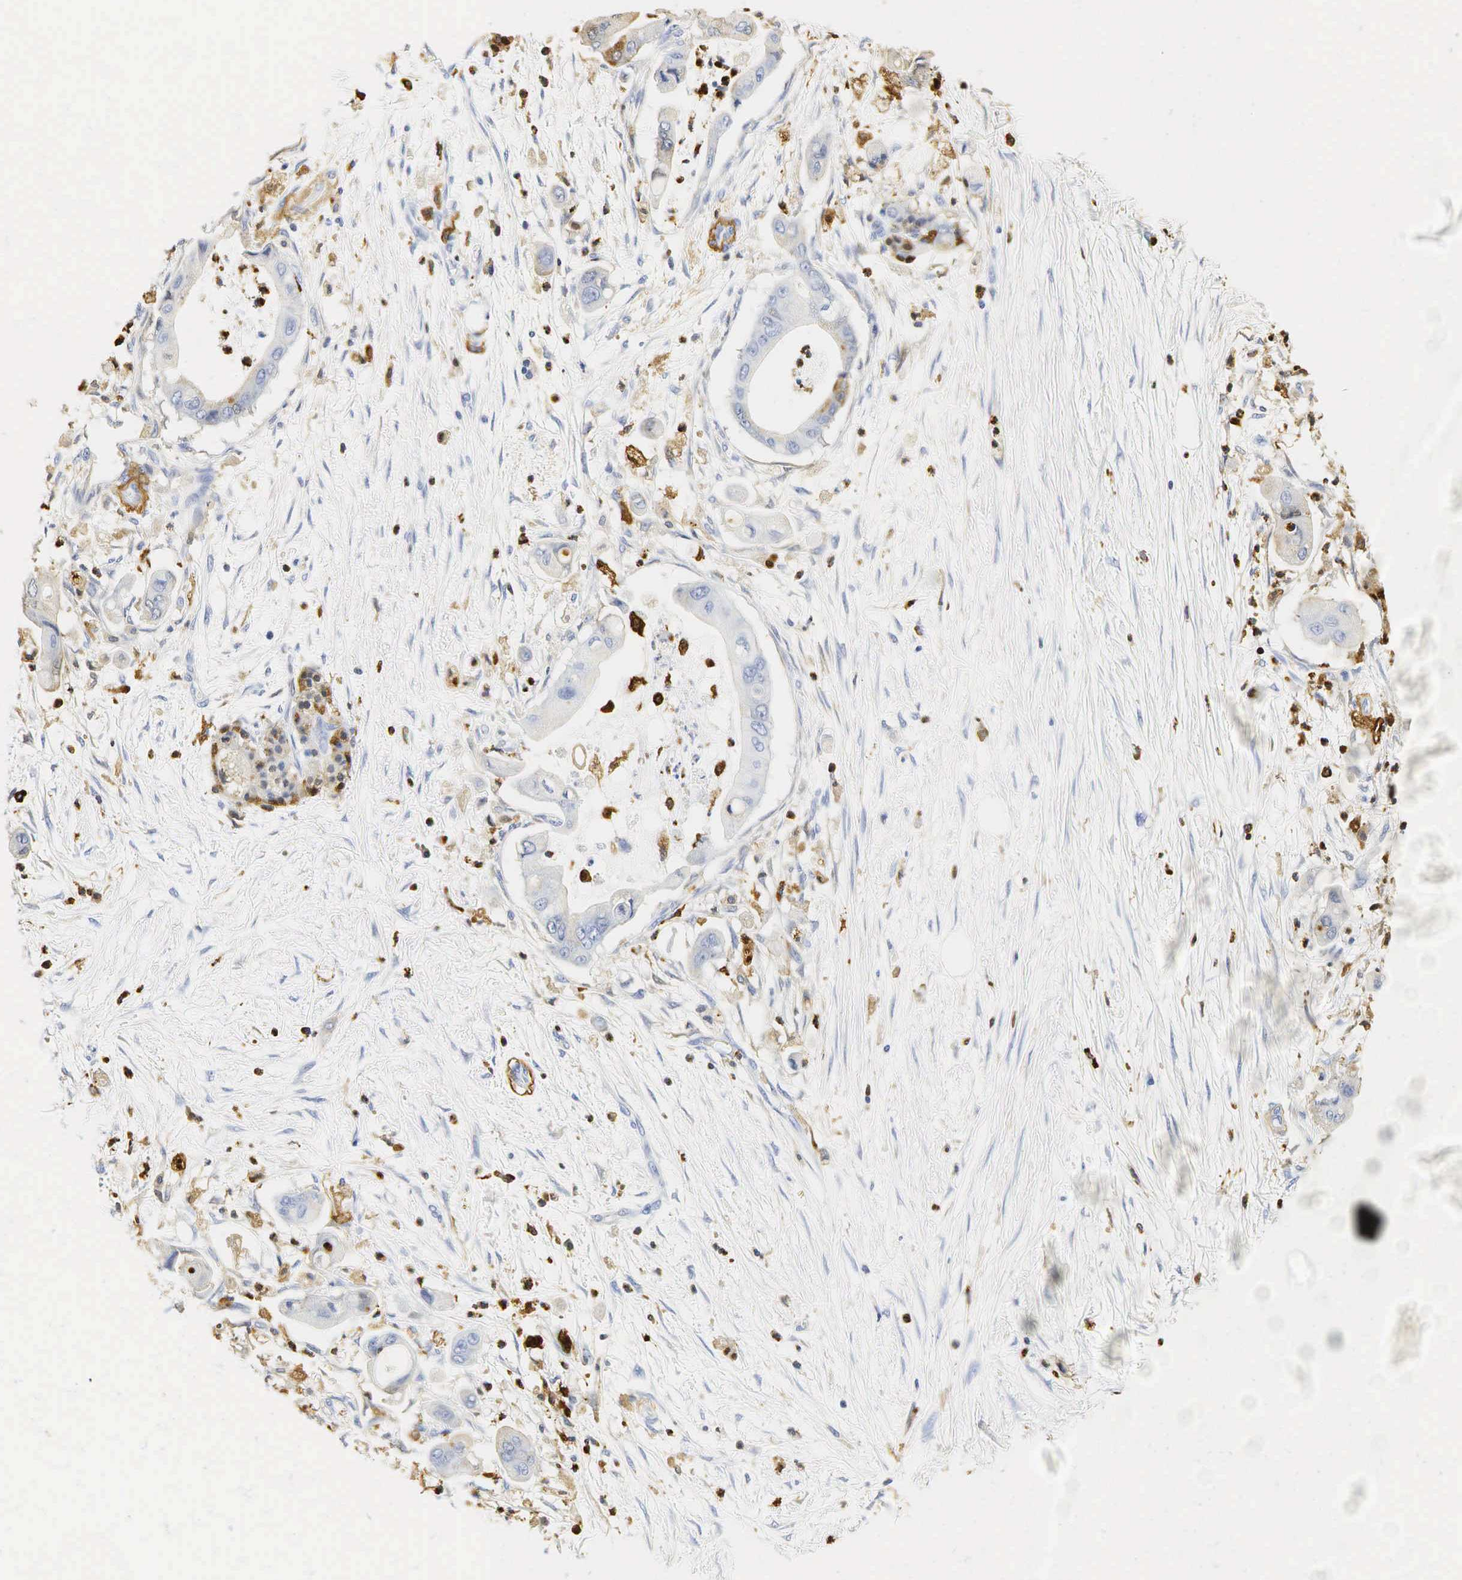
{"staining": {"intensity": "weak", "quantity": "<25%", "location": "cytoplasmic/membranous"}, "tissue": "pancreatic cancer", "cell_type": "Tumor cells", "image_type": "cancer", "snomed": [{"axis": "morphology", "description": "Adenocarcinoma, NOS"}, {"axis": "topography", "description": "Pancreas"}], "caption": "Immunohistochemical staining of human adenocarcinoma (pancreatic) exhibits no significant expression in tumor cells.", "gene": "LYZ", "patient": {"sex": "male", "age": 58}}